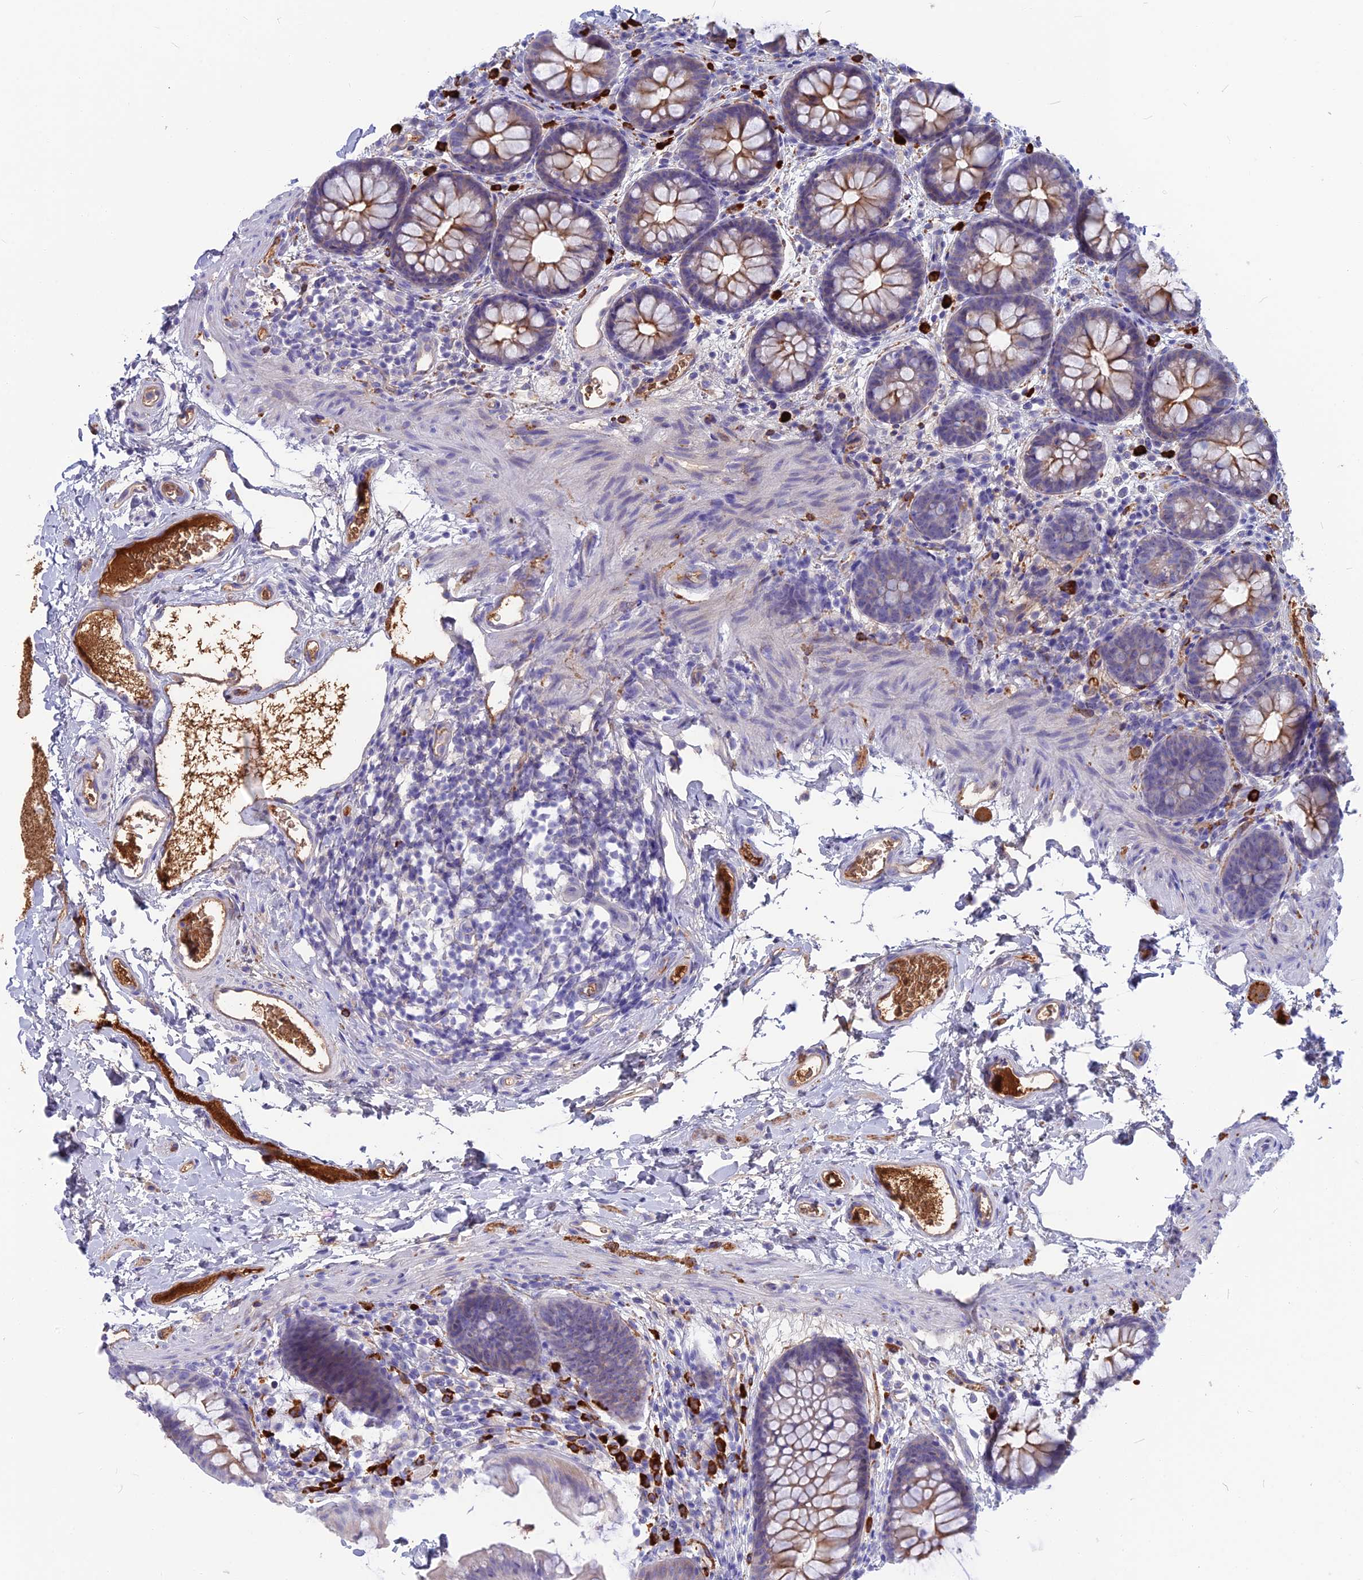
{"staining": {"intensity": "moderate", "quantity": ">75%", "location": "cytoplasmic/membranous"}, "tissue": "colon", "cell_type": "Endothelial cells", "image_type": "normal", "snomed": [{"axis": "morphology", "description": "Normal tissue, NOS"}, {"axis": "topography", "description": "Colon"}], "caption": "Protein analysis of benign colon reveals moderate cytoplasmic/membranous expression in approximately >75% of endothelial cells. (DAB = brown stain, brightfield microscopy at high magnification).", "gene": "SNAP91", "patient": {"sex": "female", "age": 62}}